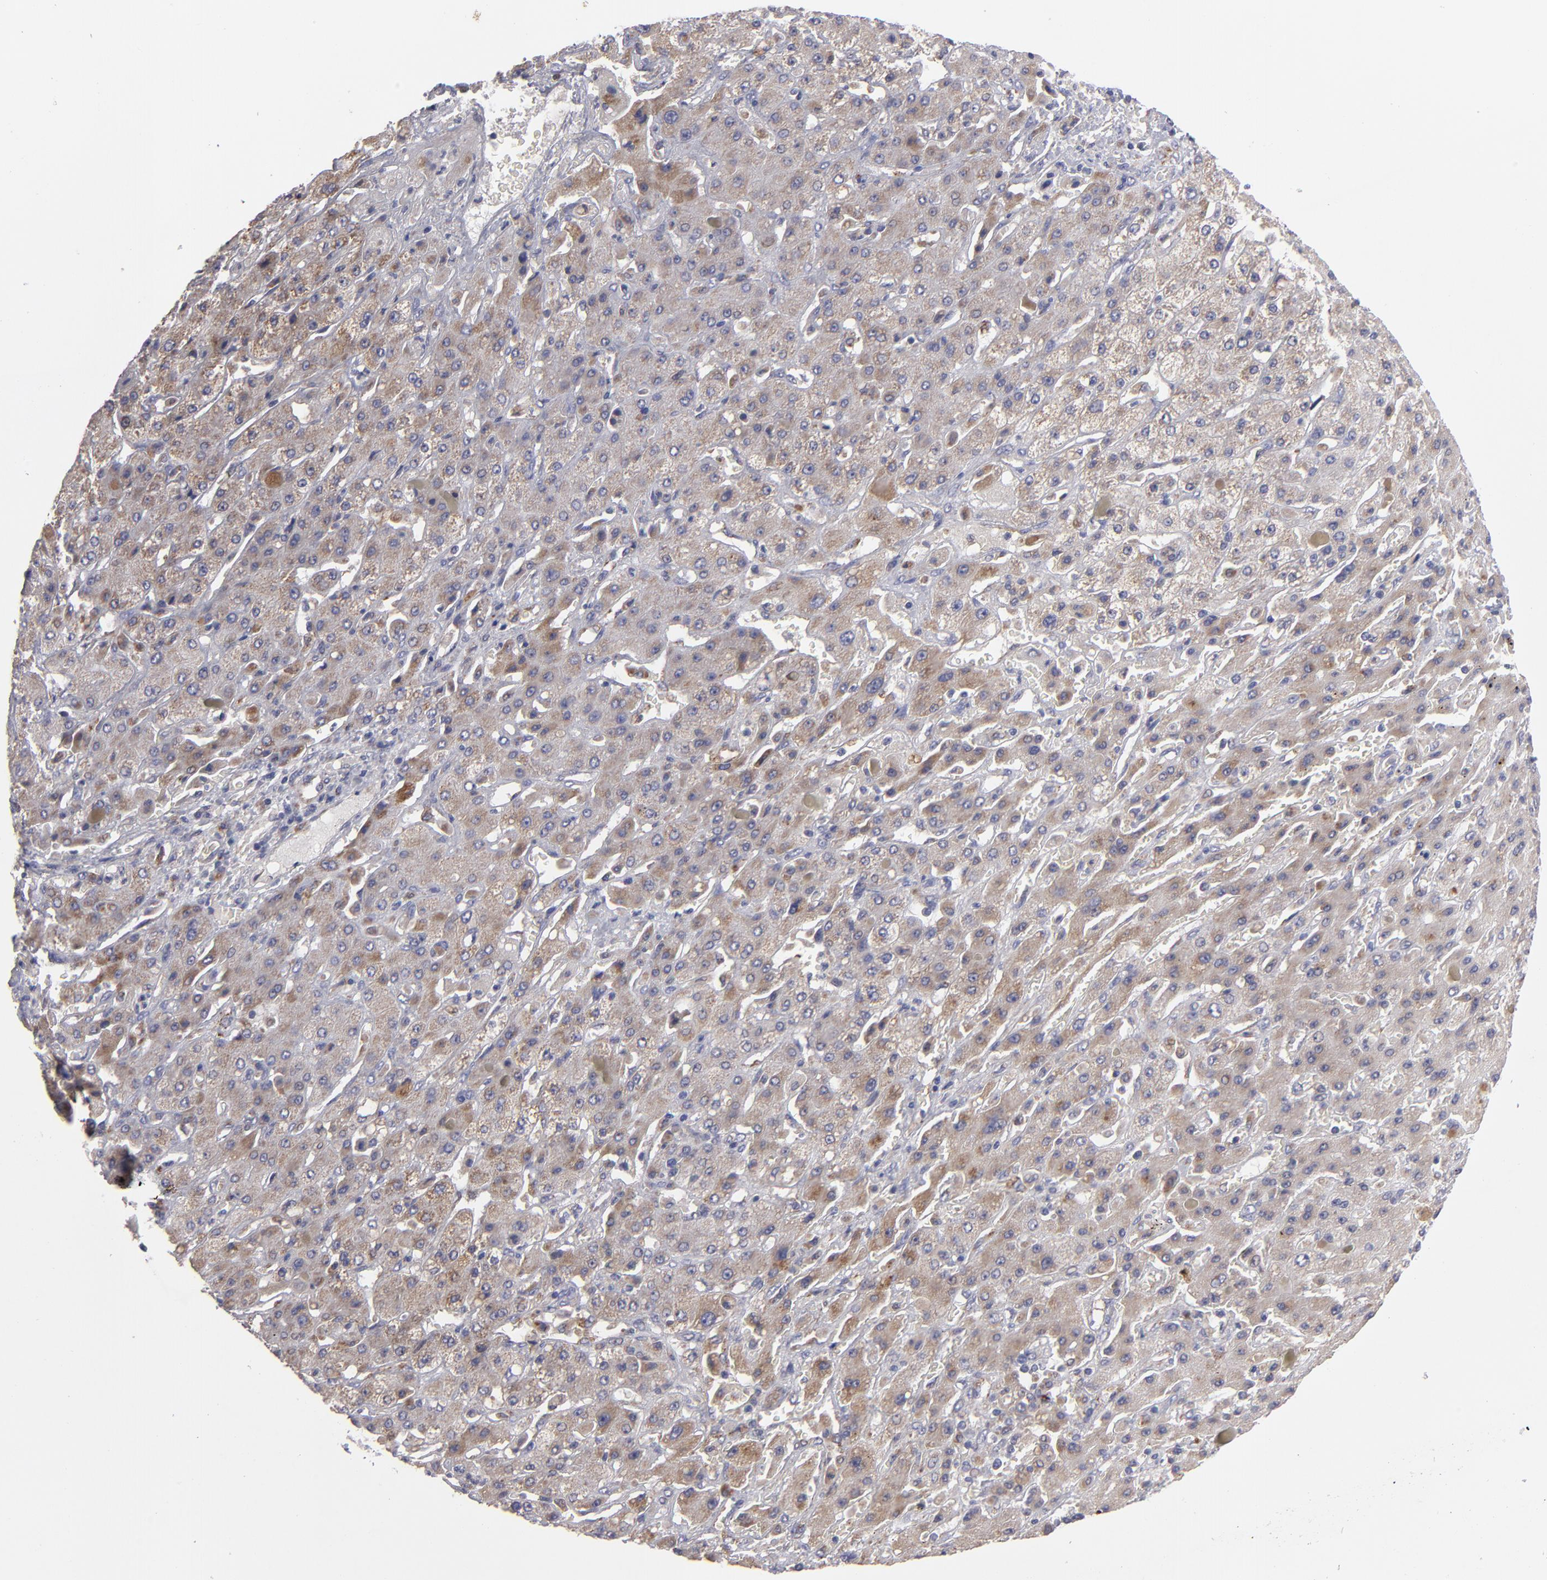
{"staining": {"intensity": "moderate", "quantity": ">75%", "location": "cytoplasmic/membranous"}, "tissue": "liver cancer", "cell_type": "Tumor cells", "image_type": "cancer", "snomed": [{"axis": "morphology", "description": "Cholangiocarcinoma"}, {"axis": "topography", "description": "Liver"}], "caption": "Immunohistochemistry (IHC) histopathology image of neoplastic tissue: human cholangiocarcinoma (liver) stained using IHC reveals medium levels of moderate protein expression localized specifically in the cytoplasmic/membranous of tumor cells, appearing as a cytoplasmic/membranous brown color.", "gene": "HCCS", "patient": {"sex": "female", "age": 52}}